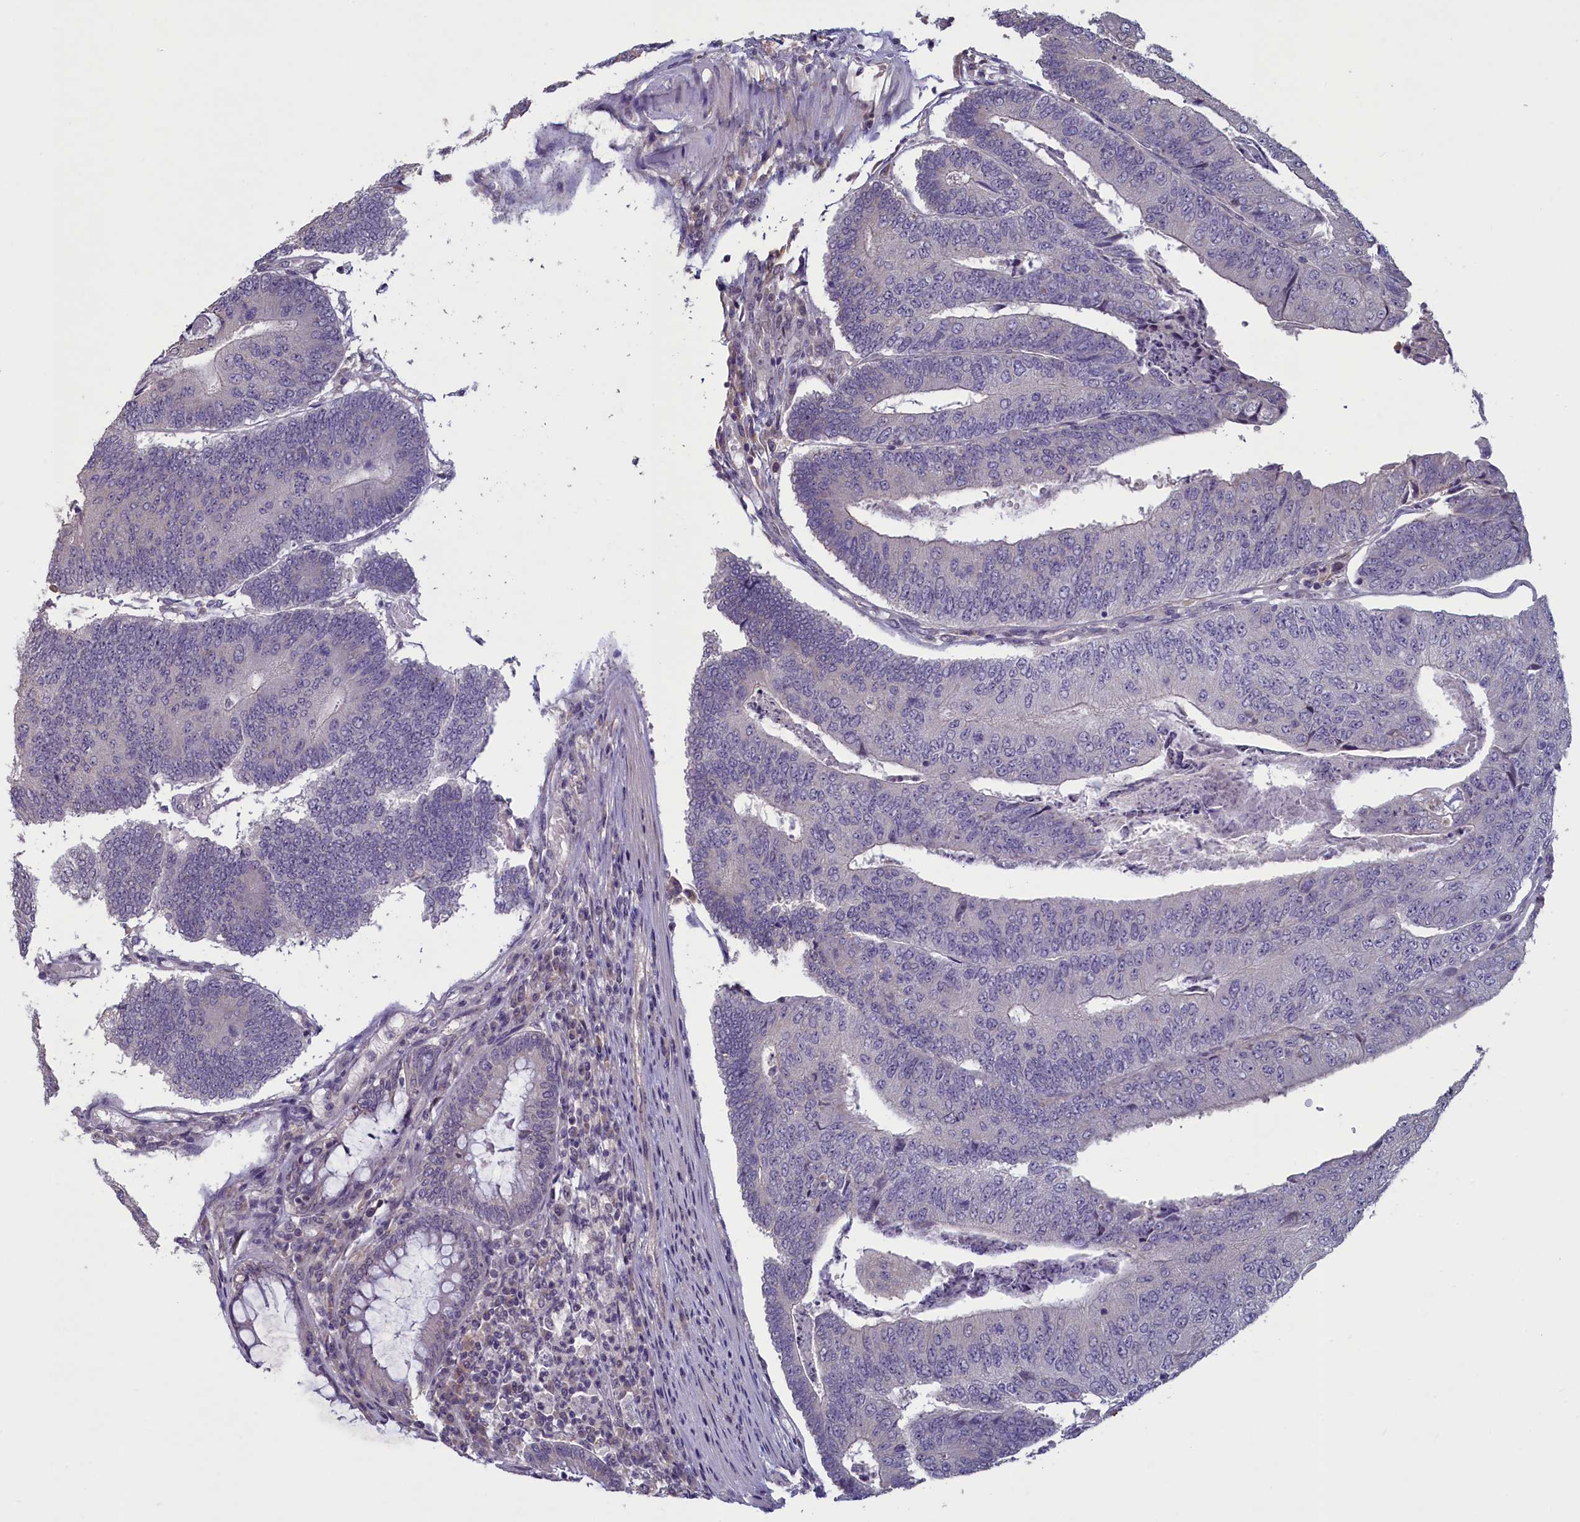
{"staining": {"intensity": "negative", "quantity": "none", "location": "none"}, "tissue": "colorectal cancer", "cell_type": "Tumor cells", "image_type": "cancer", "snomed": [{"axis": "morphology", "description": "Adenocarcinoma, NOS"}, {"axis": "topography", "description": "Colon"}], "caption": "High power microscopy image of an IHC photomicrograph of colorectal cancer, revealing no significant expression in tumor cells.", "gene": "ATF7IP2", "patient": {"sex": "female", "age": 67}}